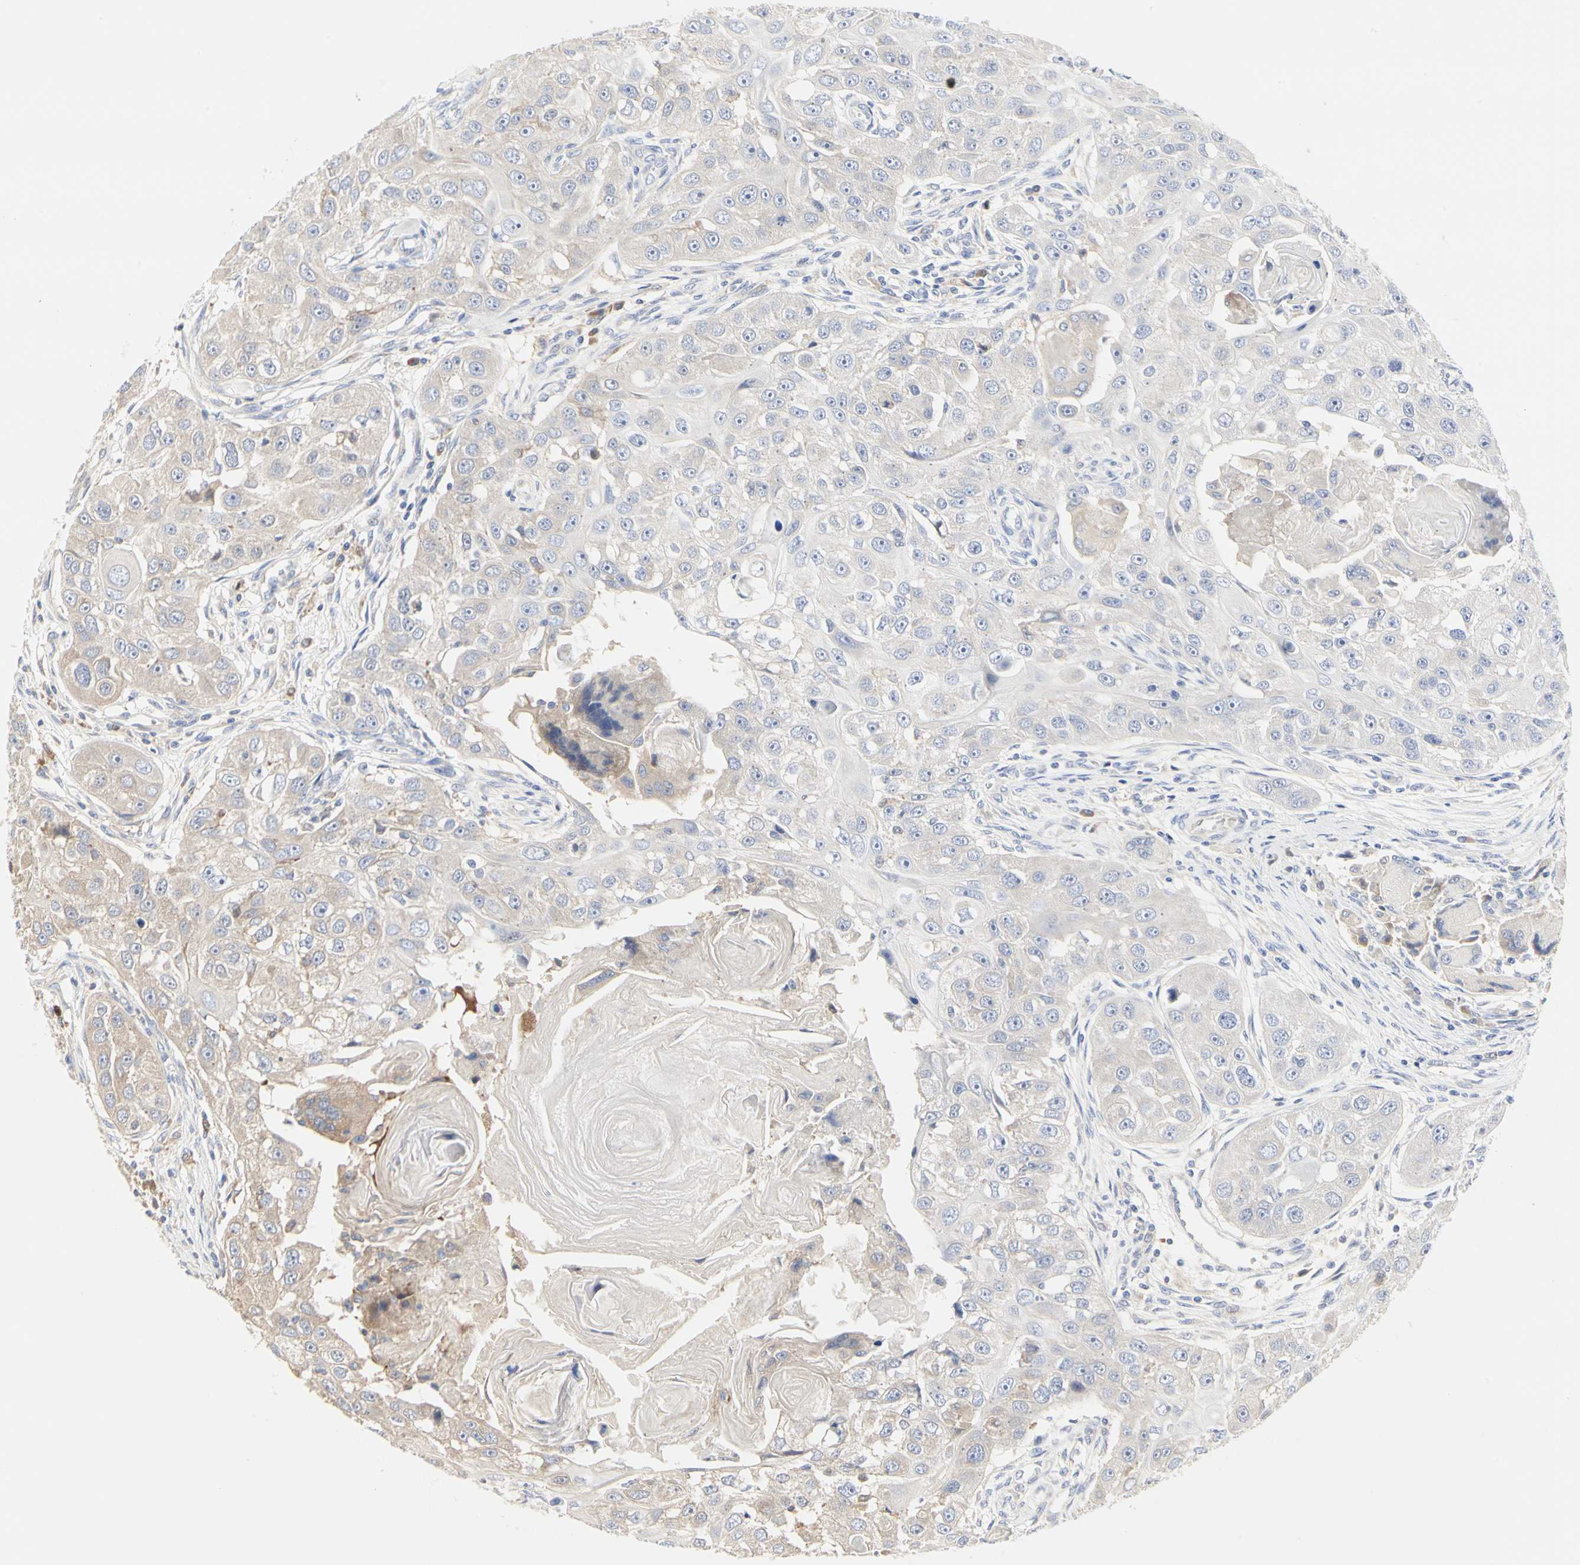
{"staining": {"intensity": "weak", "quantity": ">75%", "location": "cytoplasmic/membranous"}, "tissue": "head and neck cancer", "cell_type": "Tumor cells", "image_type": "cancer", "snomed": [{"axis": "morphology", "description": "Normal tissue, NOS"}, {"axis": "morphology", "description": "Squamous cell carcinoma, NOS"}, {"axis": "topography", "description": "Skeletal muscle"}, {"axis": "topography", "description": "Head-Neck"}], "caption": "Protein staining shows weak cytoplasmic/membranous positivity in about >75% of tumor cells in head and neck cancer. (IHC, brightfield microscopy, high magnification).", "gene": "C3orf52", "patient": {"sex": "male", "age": 51}}